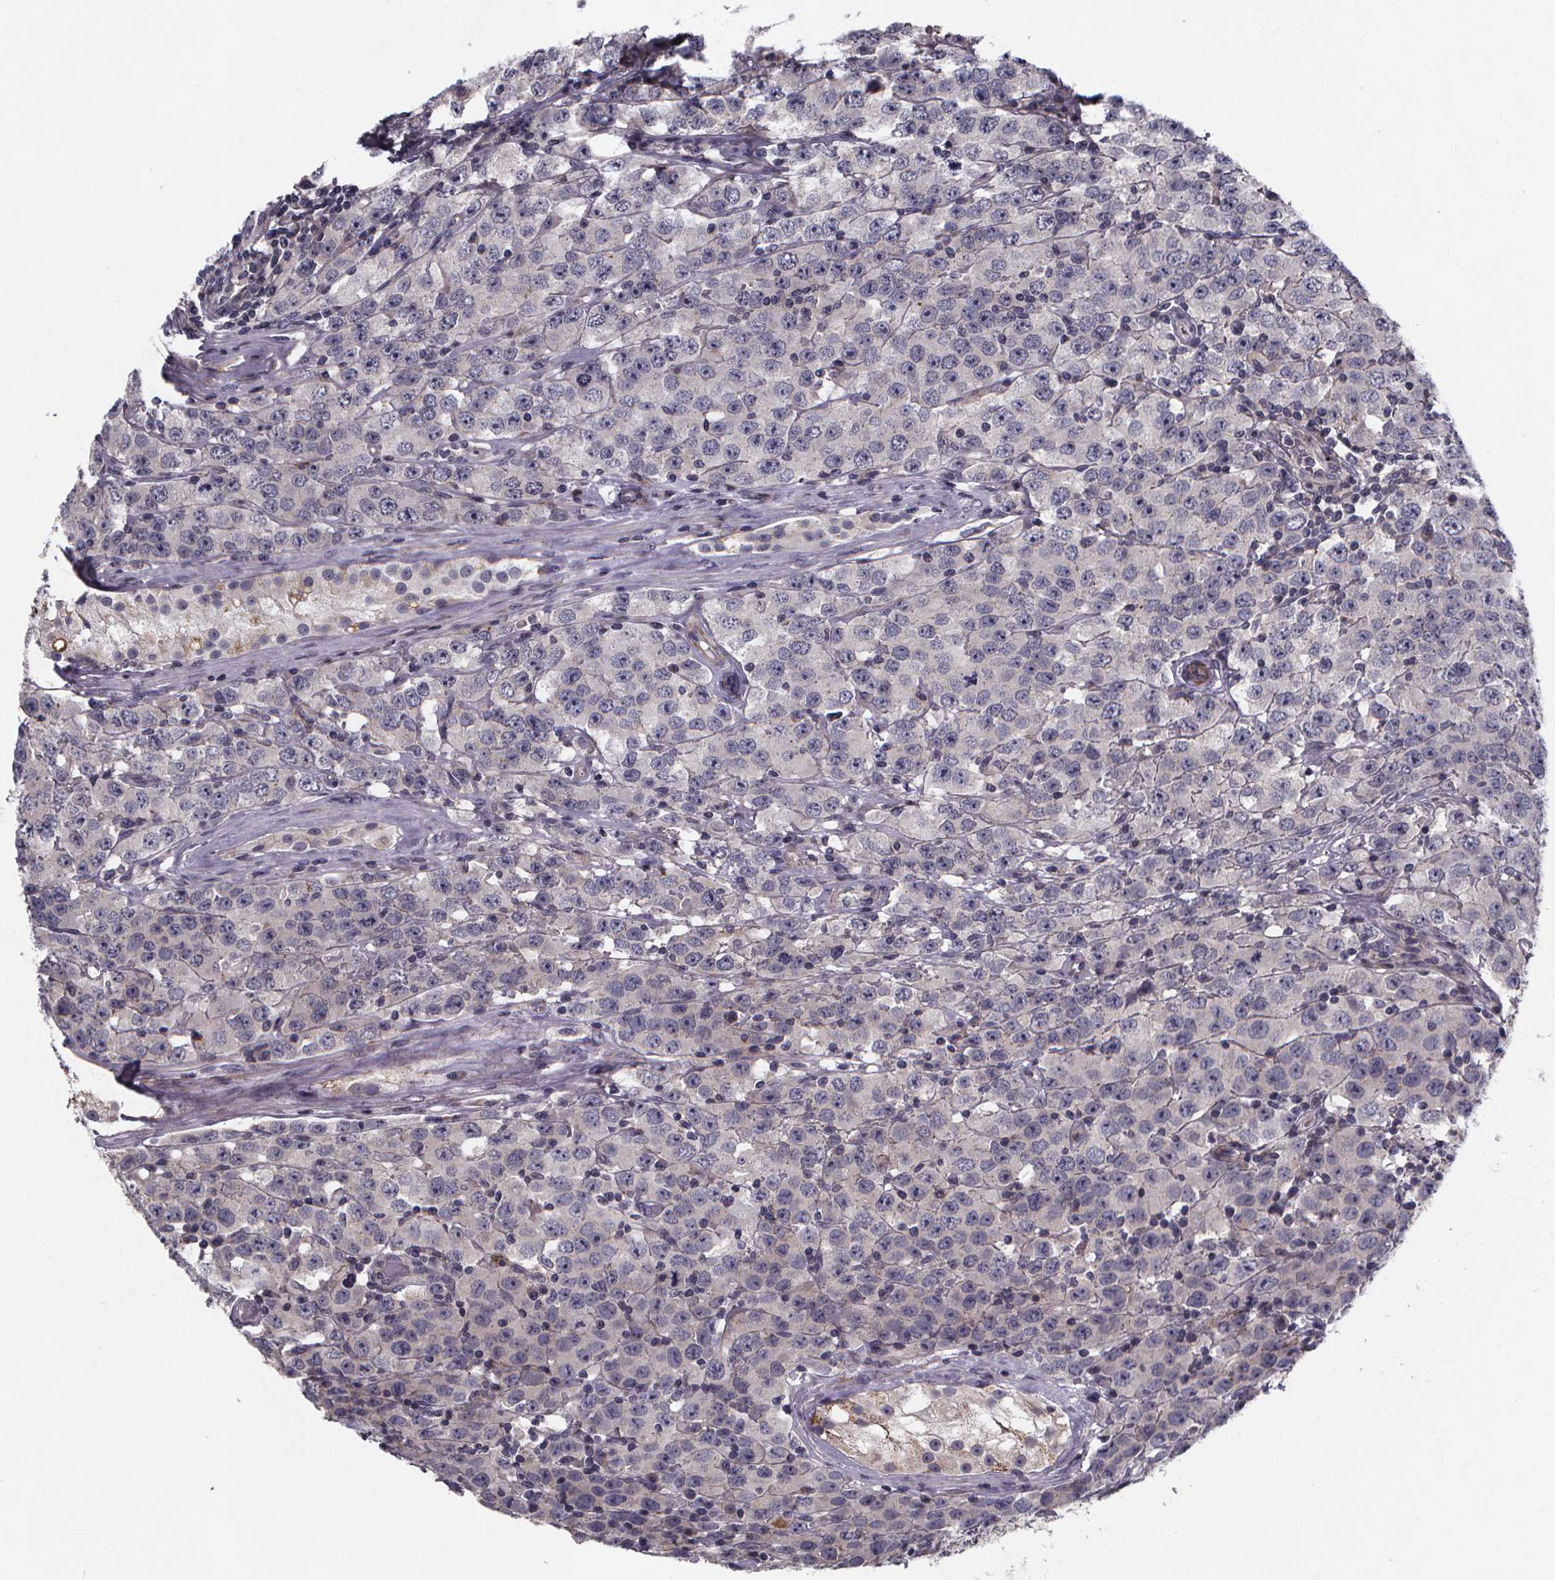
{"staining": {"intensity": "negative", "quantity": "none", "location": "none"}, "tissue": "testis cancer", "cell_type": "Tumor cells", "image_type": "cancer", "snomed": [{"axis": "morphology", "description": "Seminoma, NOS"}, {"axis": "topography", "description": "Testis"}], "caption": "There is no significant expression in tumor cells of testis cancer (seminoma).", "gene": "FBXW2", "patient": {"sex": "male", "age": 52}}